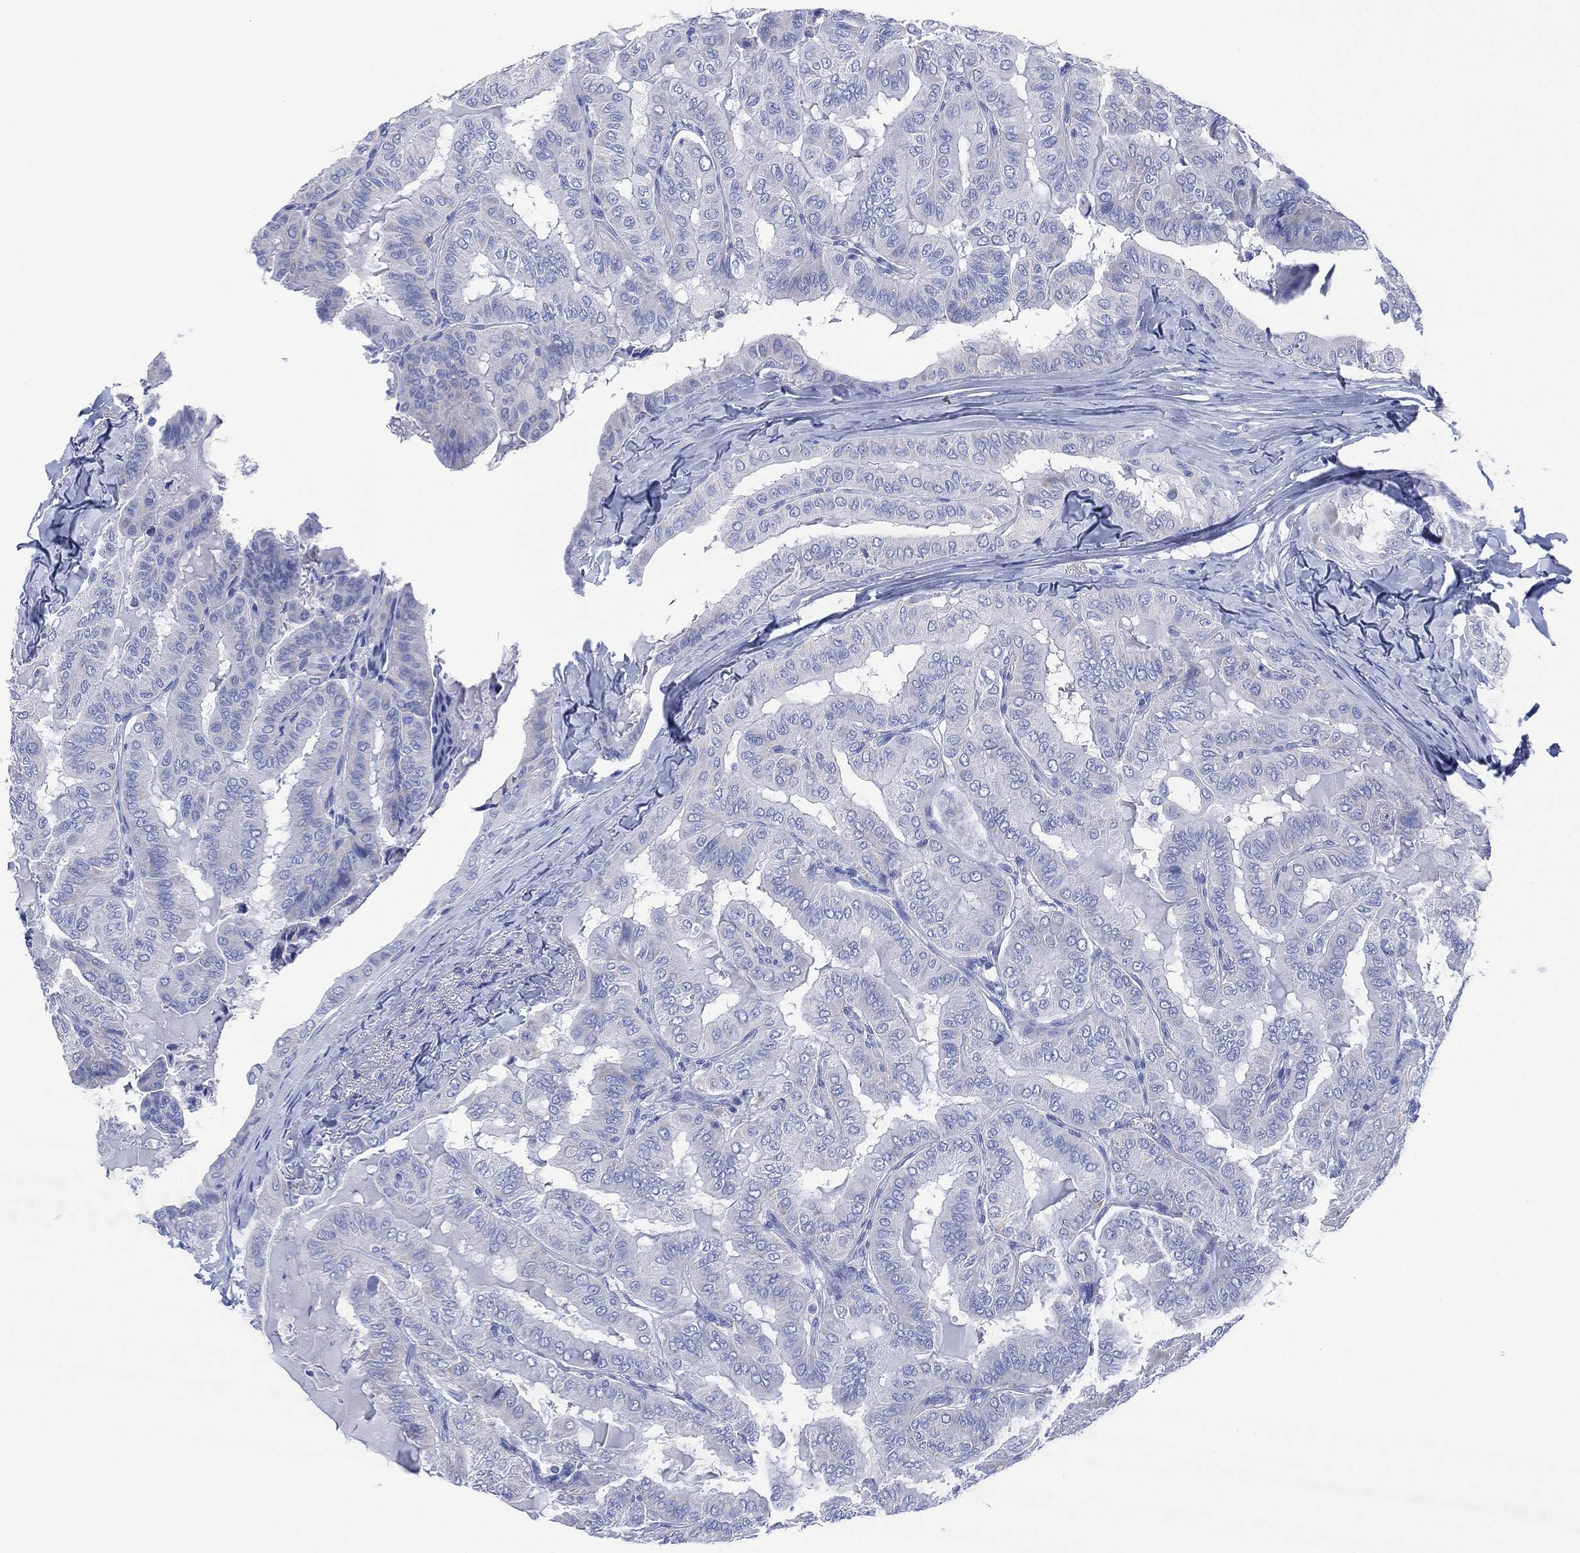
{"staining": {"intensity": "negative", "quantity": "none", "location": "none"}, "tissue": "thyroid cancer", "cell_type": "Tumor cells", "image_type": "cancer", "snomed": [{"axis": "morphology", "description": "Papillary adenocarcinoma, NOS"}, {"axis": "topography", "description": "Thyroid gland"}], "caption": "Immunohistochemistry (IHC) image of neoplastic tissue: human thyroid cancer (papillary adenocarcinoma) stained with DAB (3,3'-diaminobenzidine) reveals no significant protein staining in tumor cells.", "gene": "SLC9C2", "patient": {"sex": "female", "age": 68}}